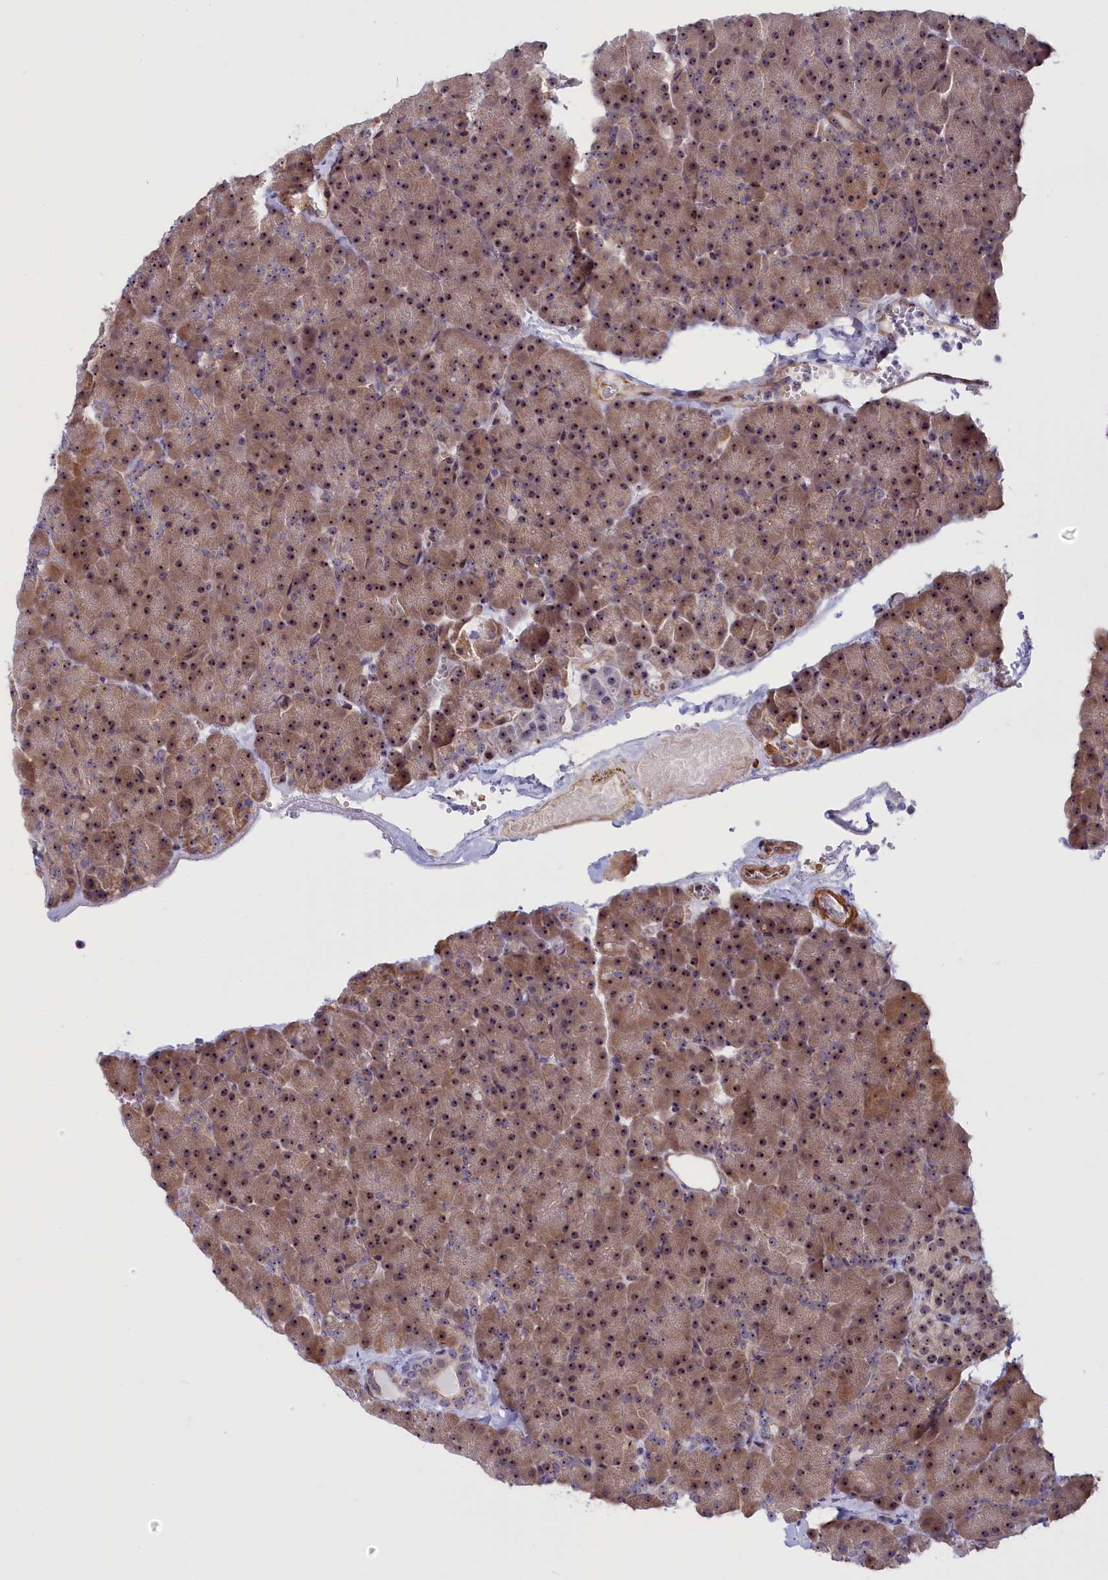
{"staining": {"intensity": "strong", "quantity": ">75%", "location": "cytoplasmic/membranous,nuclear"}, "tissue": "pancreas", "cell_type": "Exocrine glandular cells", "image_type": "normal", "snomed": [{"axis": "morphology", "description": "Normal tissue, NOS"}, {"axis": "topography", "description": "Pancreas"}], "caption": "Immunohistochemistry (DAB (3,3'-diaminobenzidine)) staining of normal human pancreas demonstrates strong cytoplasmic/membranous,nuclear protein staining in about >75% of exocrine glandular cells. (brown staining indicates protein expression, while blue staining denotes nuclei).", "gene": "DBNDD1", "patient": {"sex": "male", "age": 36}}